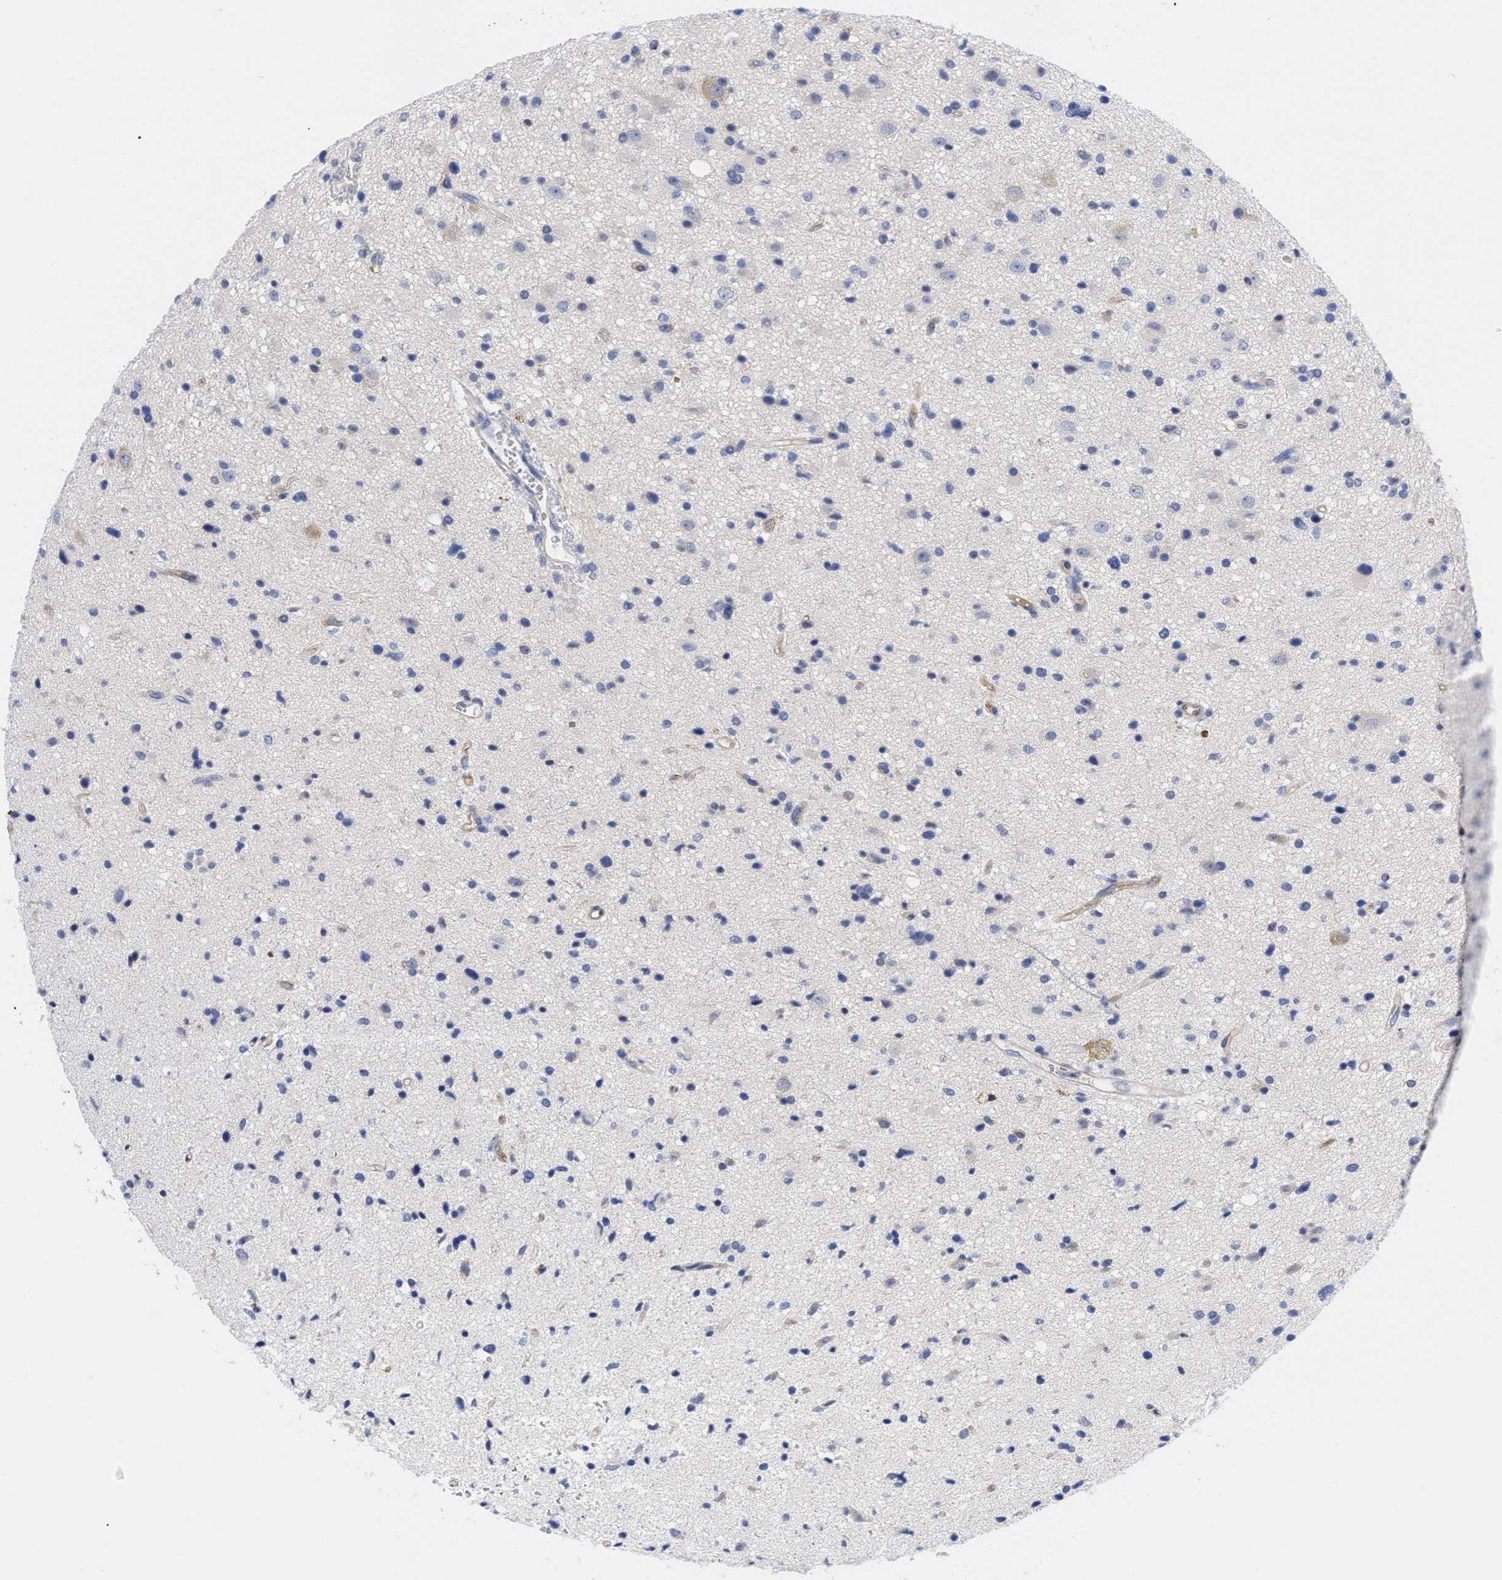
{"staining": {"intensity": "negative", "quantity": "none", "location": "none"}, "tissue": "glioma", "cell_type": "Tumor cells", "image_type": "cancer", "snomed": [{"axis": "morphology", "description": "Glioma, malignant, High grade"}, {"axis": "topography", "description": "Brain"}], "caption": "Immunohistochemistry micrograph of glioma stained for a protein (brown), which shows no staining in tumor cells. The staining is performed using DAB (3,3'-diaminobenzidine) brown chromogen with nuclei counter-stained in using hematoxylin.", "gene": "IRAG2", "patient": {"sex": "male", "age": 33}}